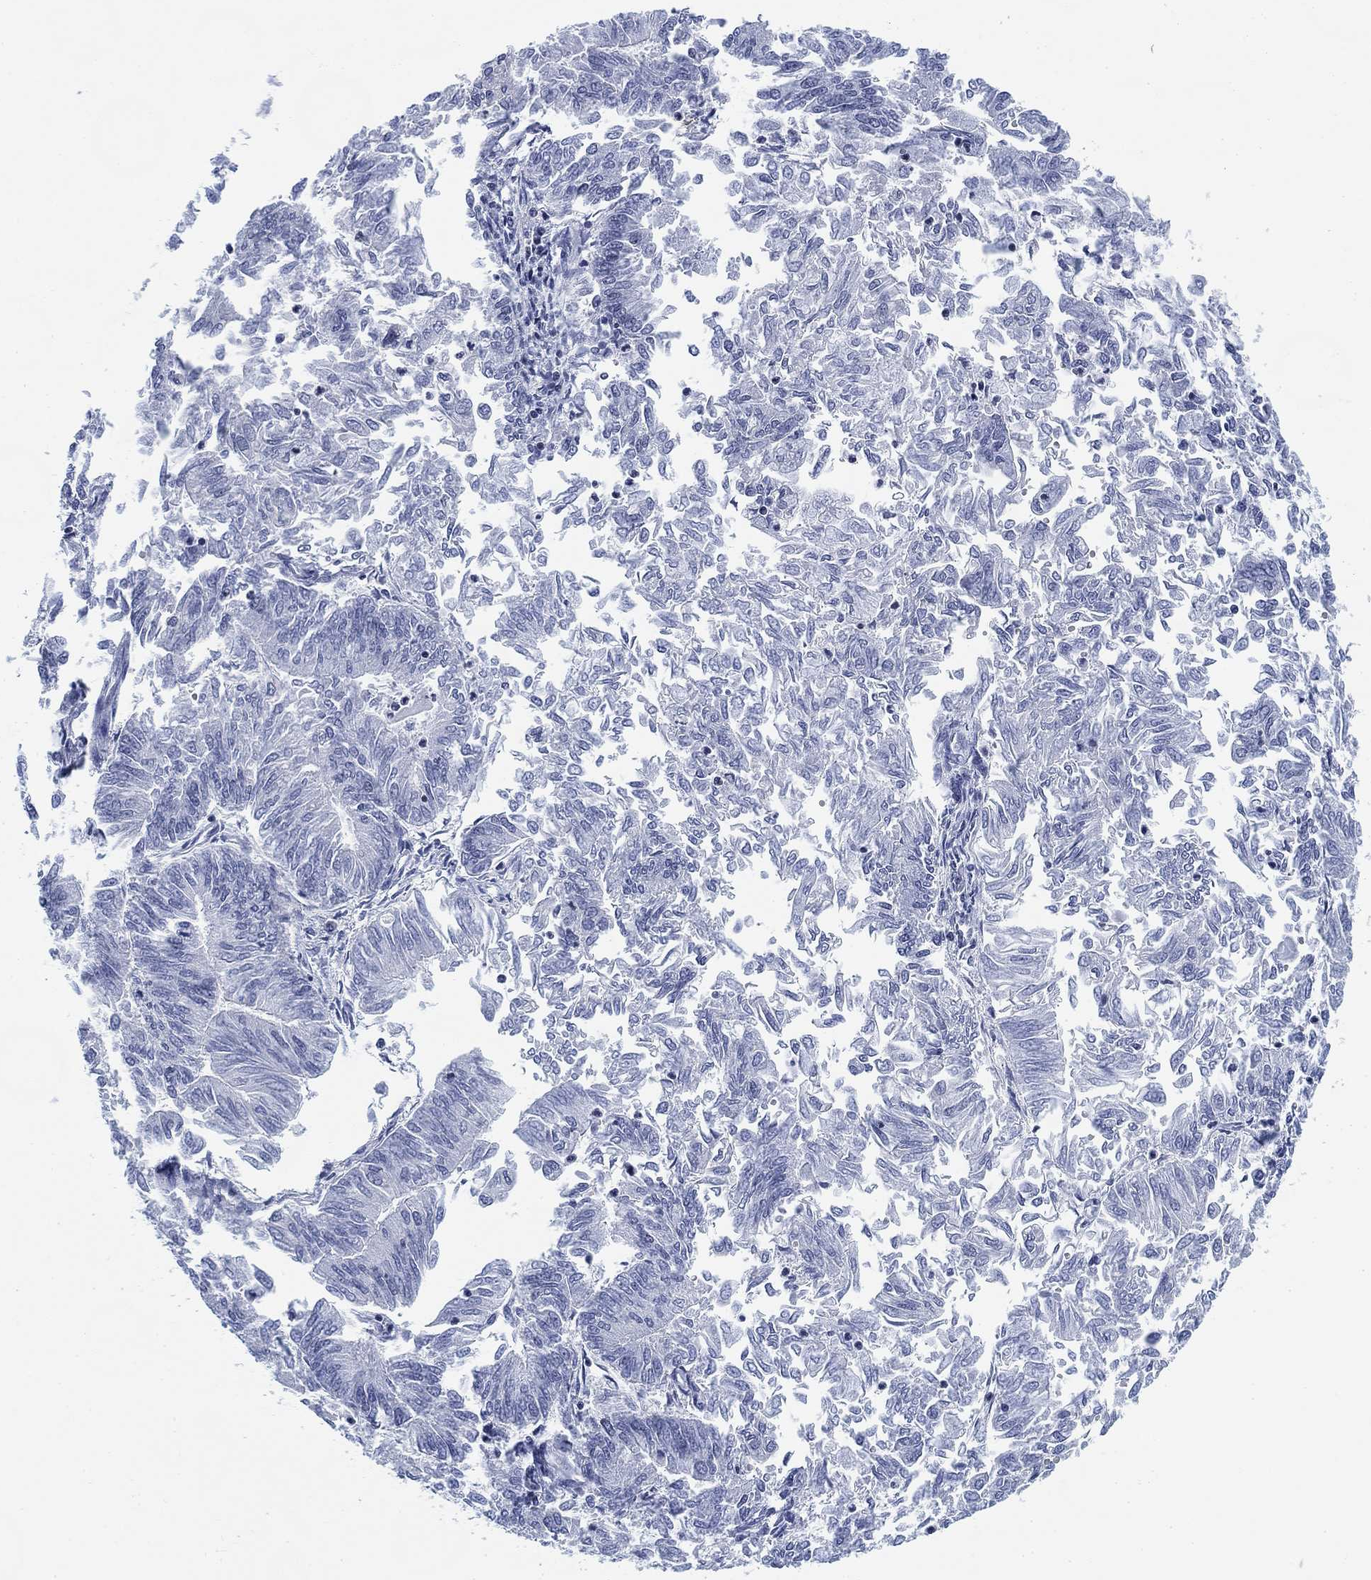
{"staining": {"intensity": "negative", "quantity": "none", "location": "none"}, "tissue": "endometrial cancer", "cell_type": "Tumor cells", "image_type": "cancer", "snomed": [{"axis": "morphology", "description": "Adenocarcinoma, NOS"}, {"axis": "topography", "description": "Endometrium"}], "caption": "Immunohistochemistry of human endometrial cancer displays no positivity in tumor cells.", "gene": "FYB1", "patient": {"sex": "female", "age": 59}}